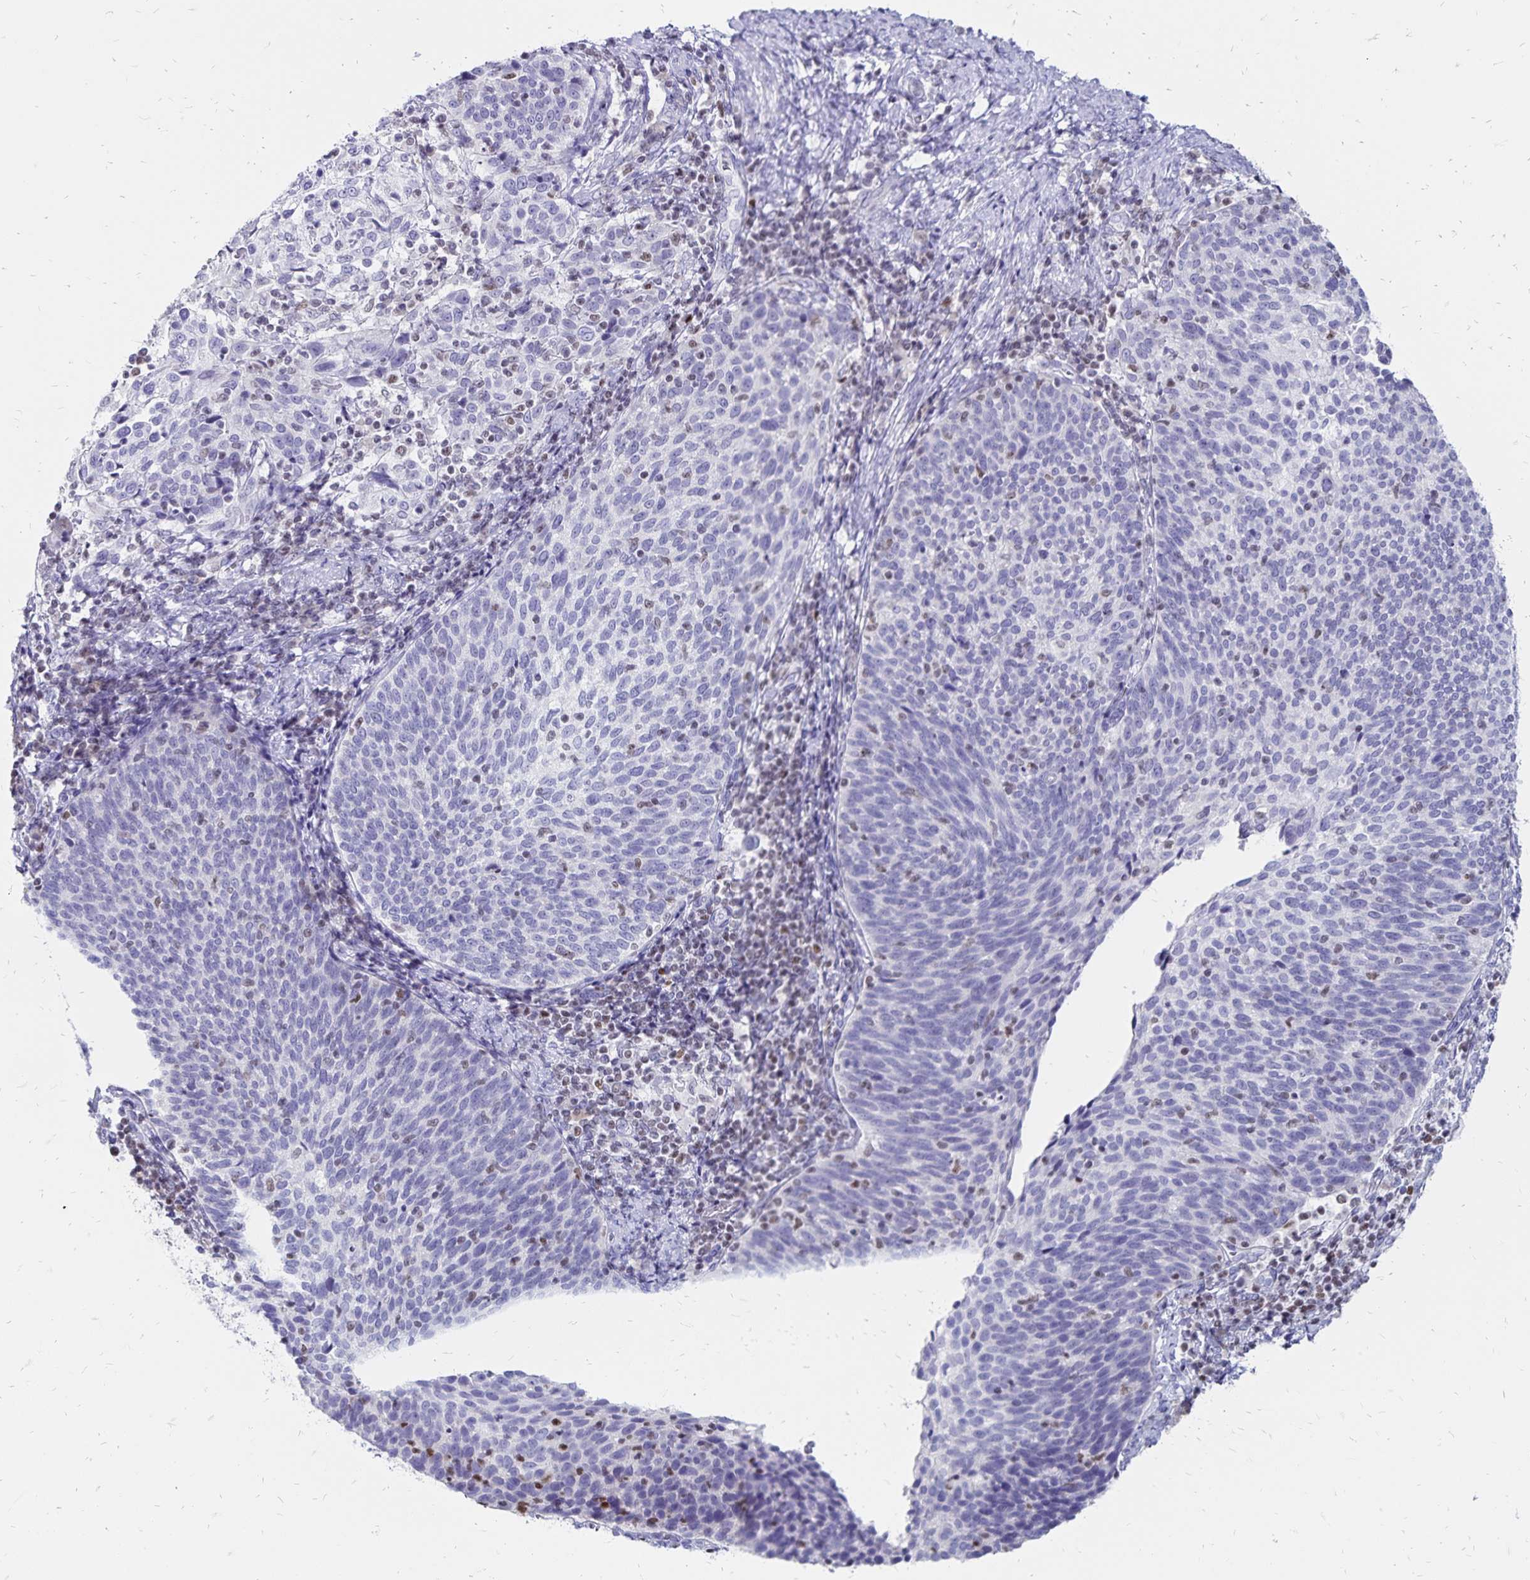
{"staining": {"intensity": "negative", "quantity": "none", "location": "none"}, "tissue": "cervical cancer", "cell_type": "Tumor cells", "image_type": "cancer", "snomed": [{"axis": "morphology", "description": "Squamous cell carcinoma, NOS"}, {"axis": "topography", "description": "Cervix"}], "caption": "Squamous cell carcinoma (cervical) stained for a protein using IHC displays no positivity tumor cells.", "gene": "IKZF1", "patient": {"sex": "female", "age": 61}}